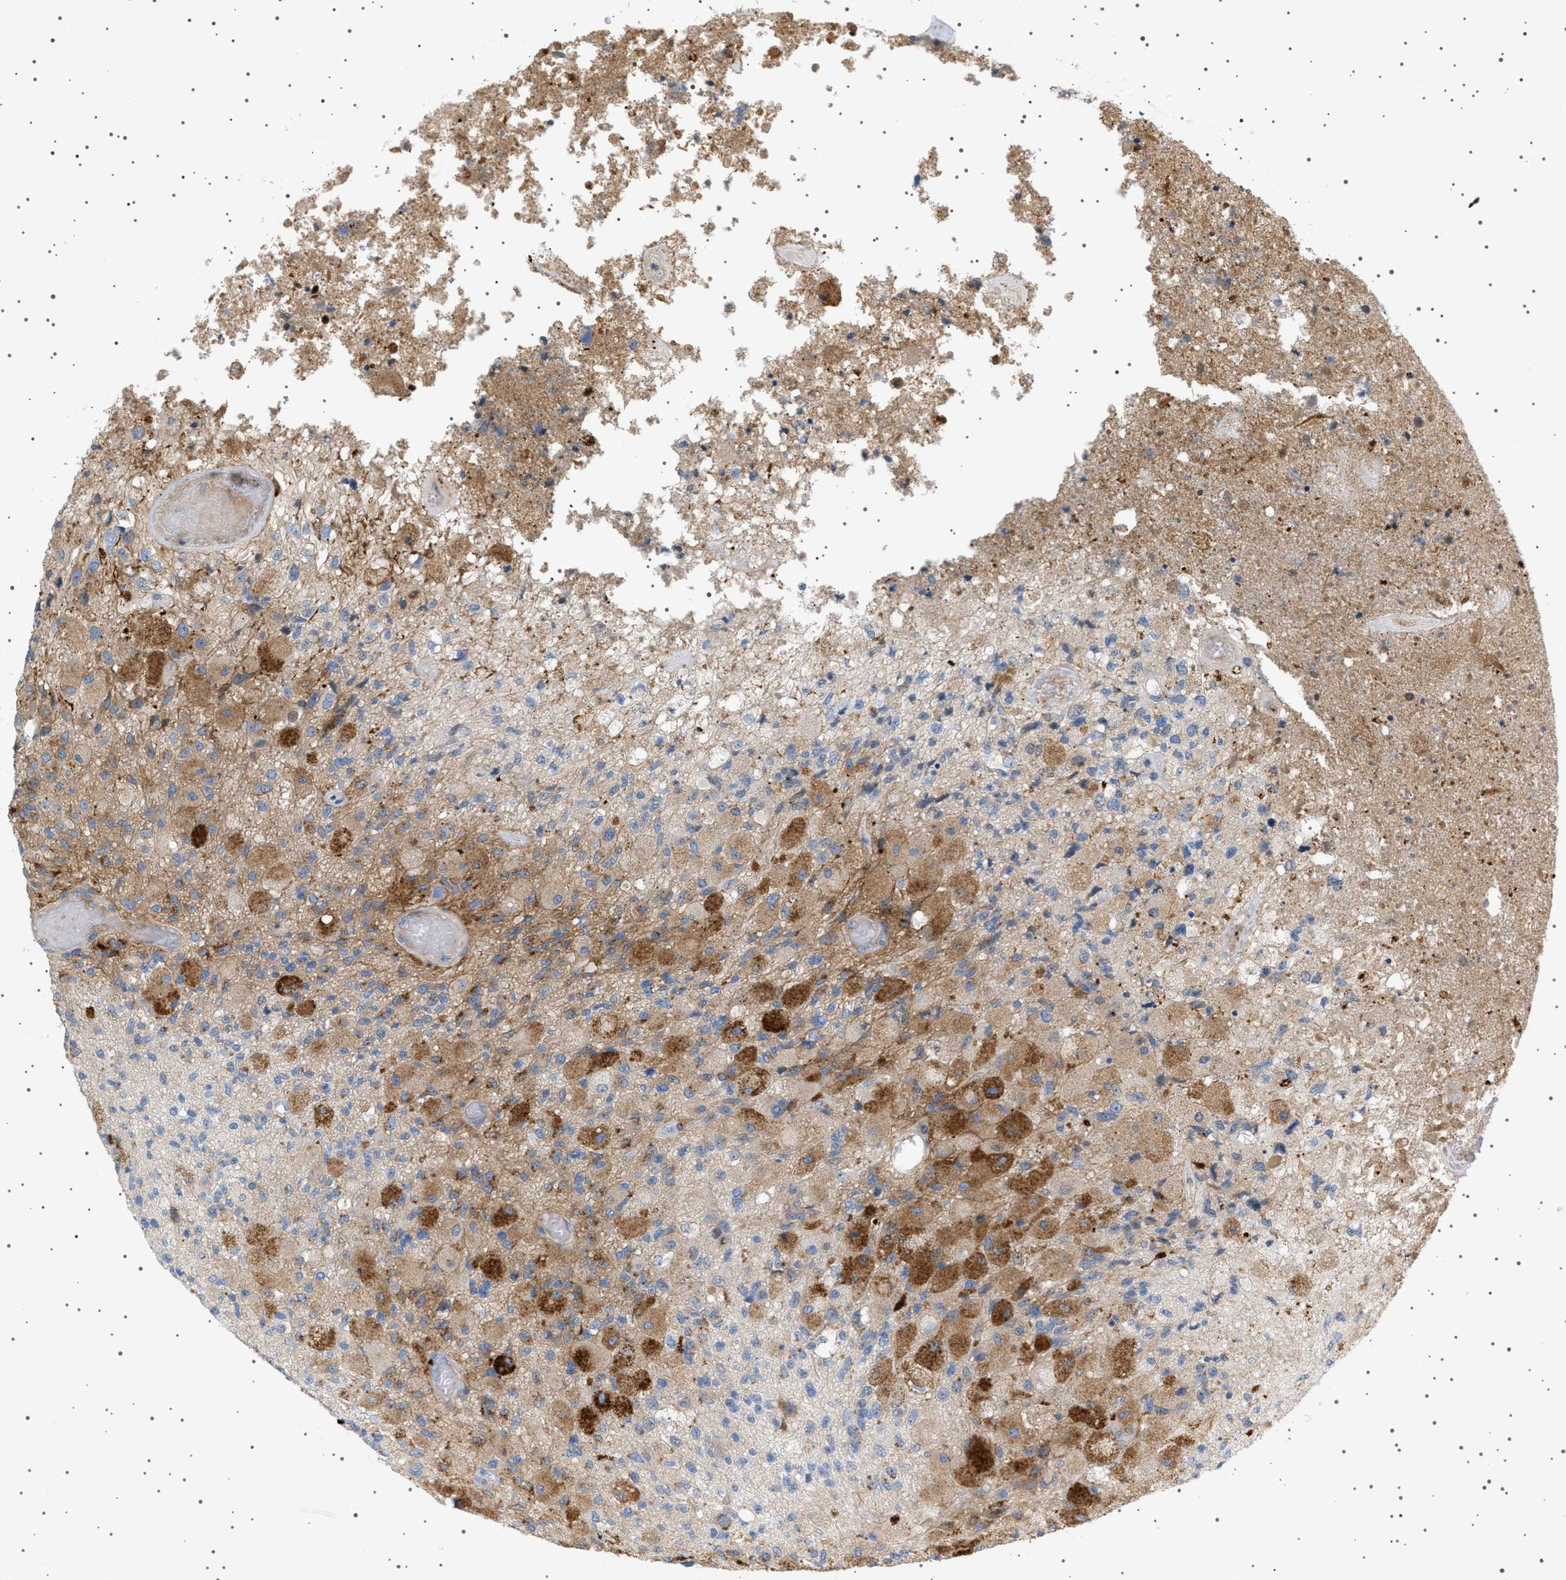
{"staining": {"intensity": "strong", "quantity": "<25%", "location": "cytoplasmic/membranous"}, "tissue": "glioma", "cell_type": "Tumor cells", "image_type": "cancer", "snomed": [{"axis": "morphology", "description": "Normal tissue, NOS"}, {"axis": "morphology", "description": "Glioma, malignant, High grade"}, {"axis": "topography", "description": "Cerebral cortex"}], "caption": "Immunohistochemical staining of human glioma shows medium levels of strong cytoplasmic/membranous expression in approximately <25% of tumor cells. (DAB (3,3'-diaminobenzidine) = brown stain, brightfield microscopy at high magnification).", "gene": "ADCY10", "patient": {"sex": "male", "age": 77}}